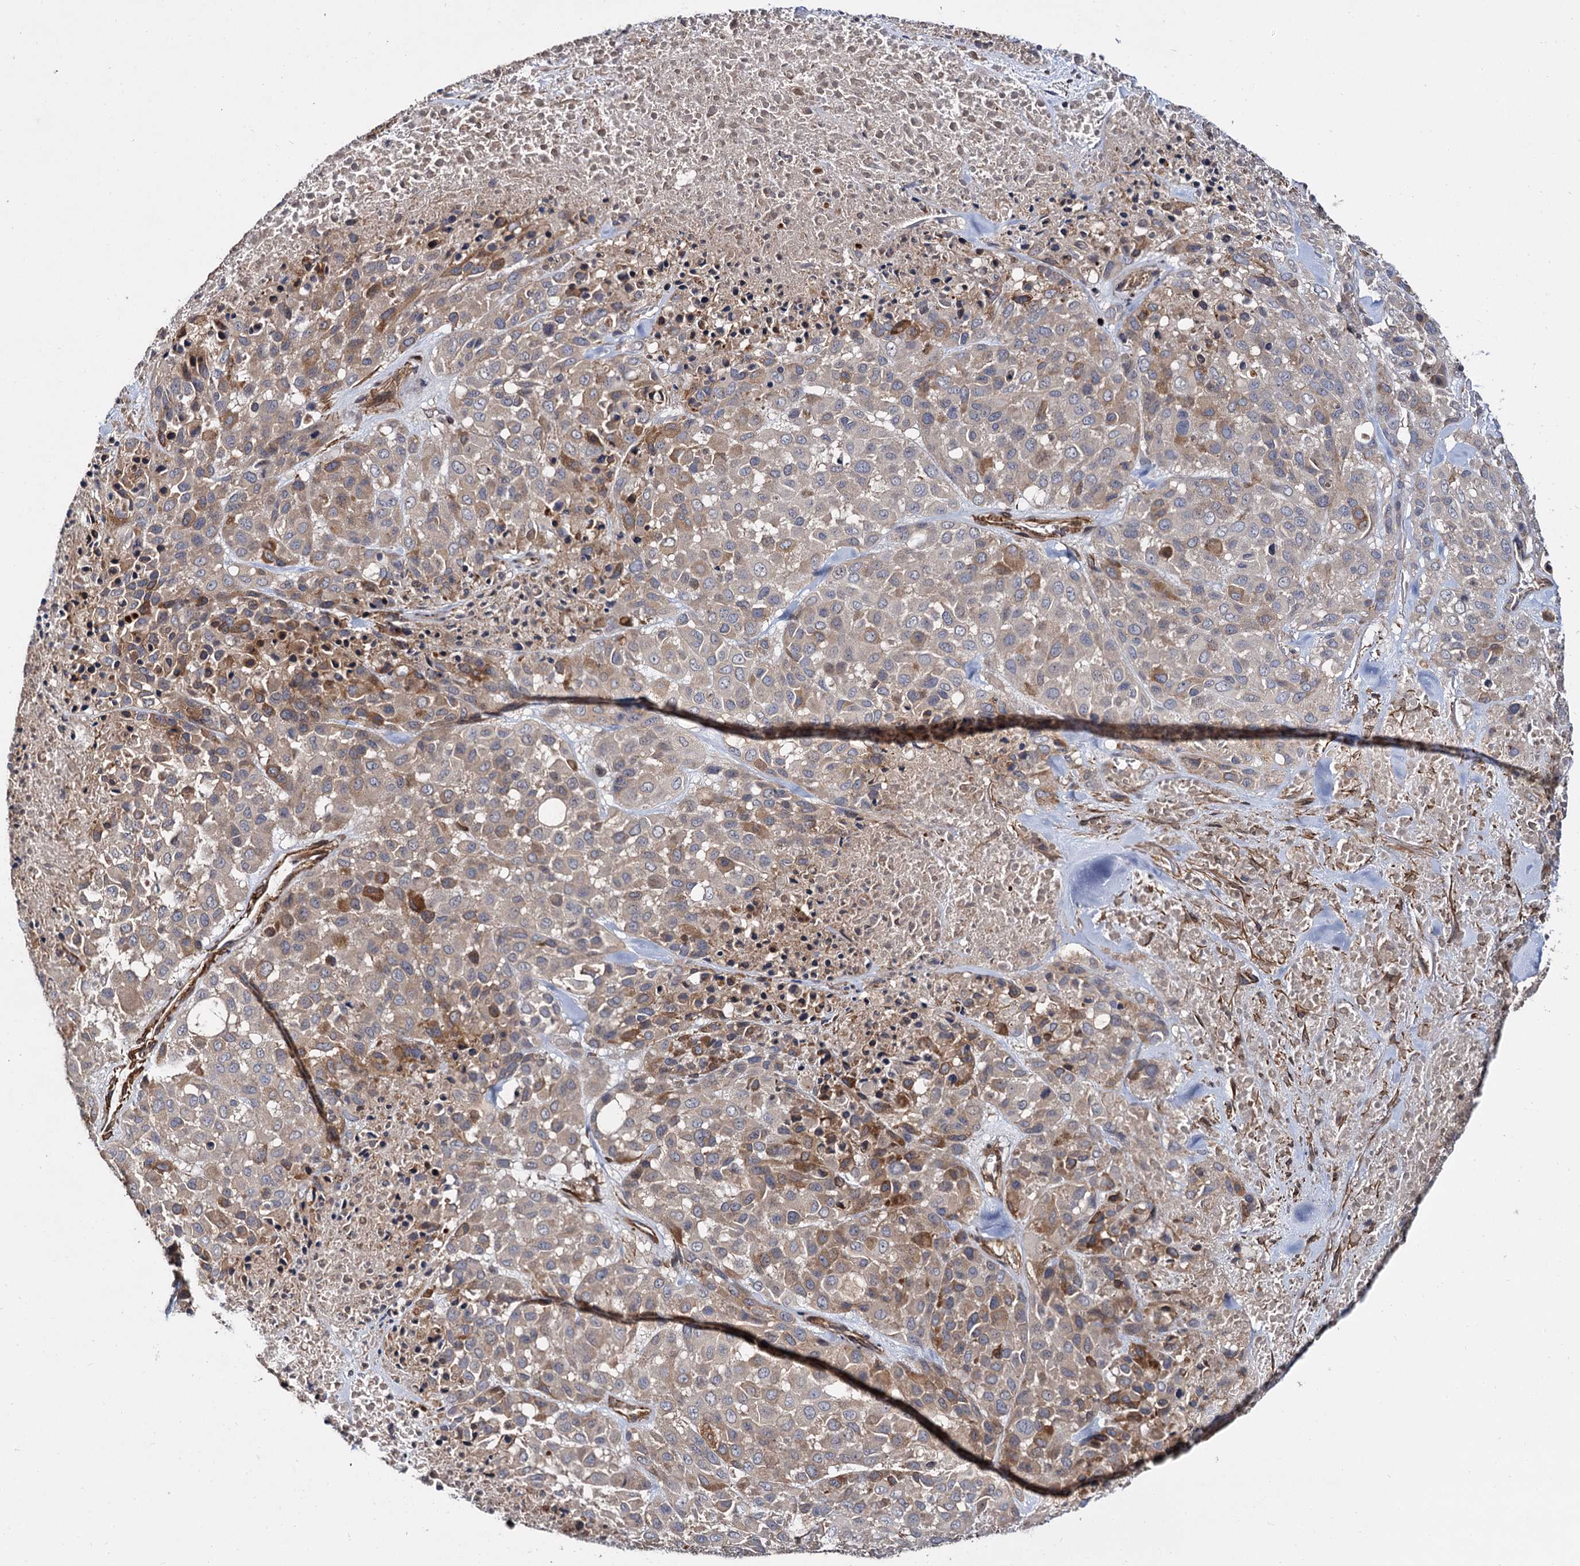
{"staining": {"intensity": "moderate", "quantity": "<25%", "location": "cytoplasmic/membranous"}, "tissue": "melanoma", "cell_type": "Tumor cells", "image_type": "cancer", "snomed": [{"axis": "morphology", "description": "Malignant melanoma, Metastatic site"}, {"axis": "topography", "description": "Skin"}], "caption": "Immunohistochemical staining of human melanoma demonstrates low levels of moderate cytoplasmic/membranous protein staining in approximately <25% of tumor cells.", "gene": "ISM2", "patient": {"sex": "female", "age": 81}}